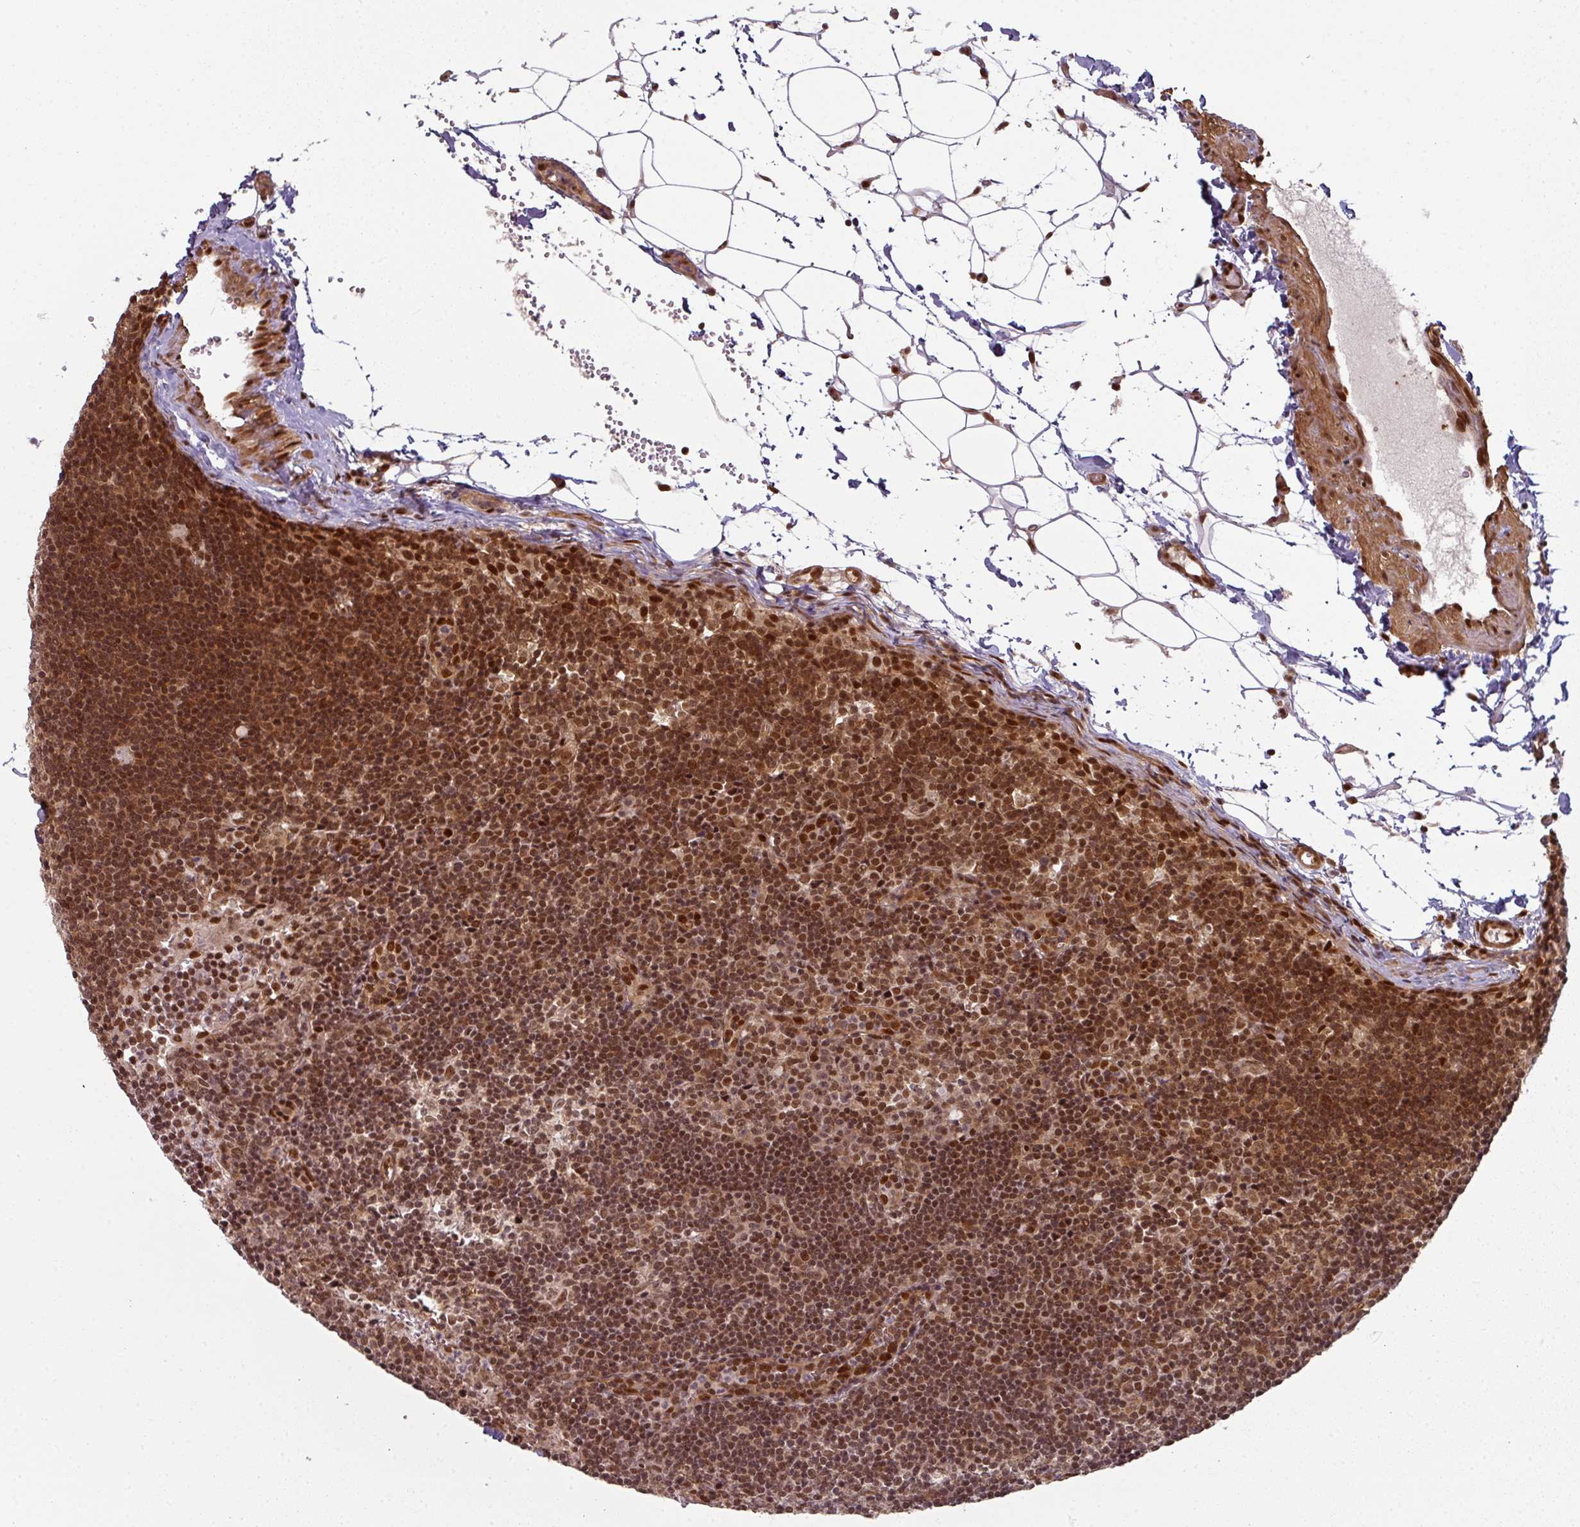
{"staining": {"intensity": "moderate", "quantity": ">75%", "location": "nuclear"}, "tissue": "lymph node", "cell_type": "Germinal center cells", "image_type": "normal", "snomed": [{"axis": "morphology", "description": "Normal tissue, NOS"}, {"axis": "topography", "description": "Lymph node"}], "caption": "Immunohistochemical staining of benign human lymph node exhibits medium levels of moderate nuclear staining in about >75% of germinal center cells. Using DAB (3,3'-diaminobenzidine) (brown) and hematoxylin (blue) stains, captured at high magnification using brightfield microscopy.", "gene": "SIK3", "patient": {"sex": "female", "age": 29}}